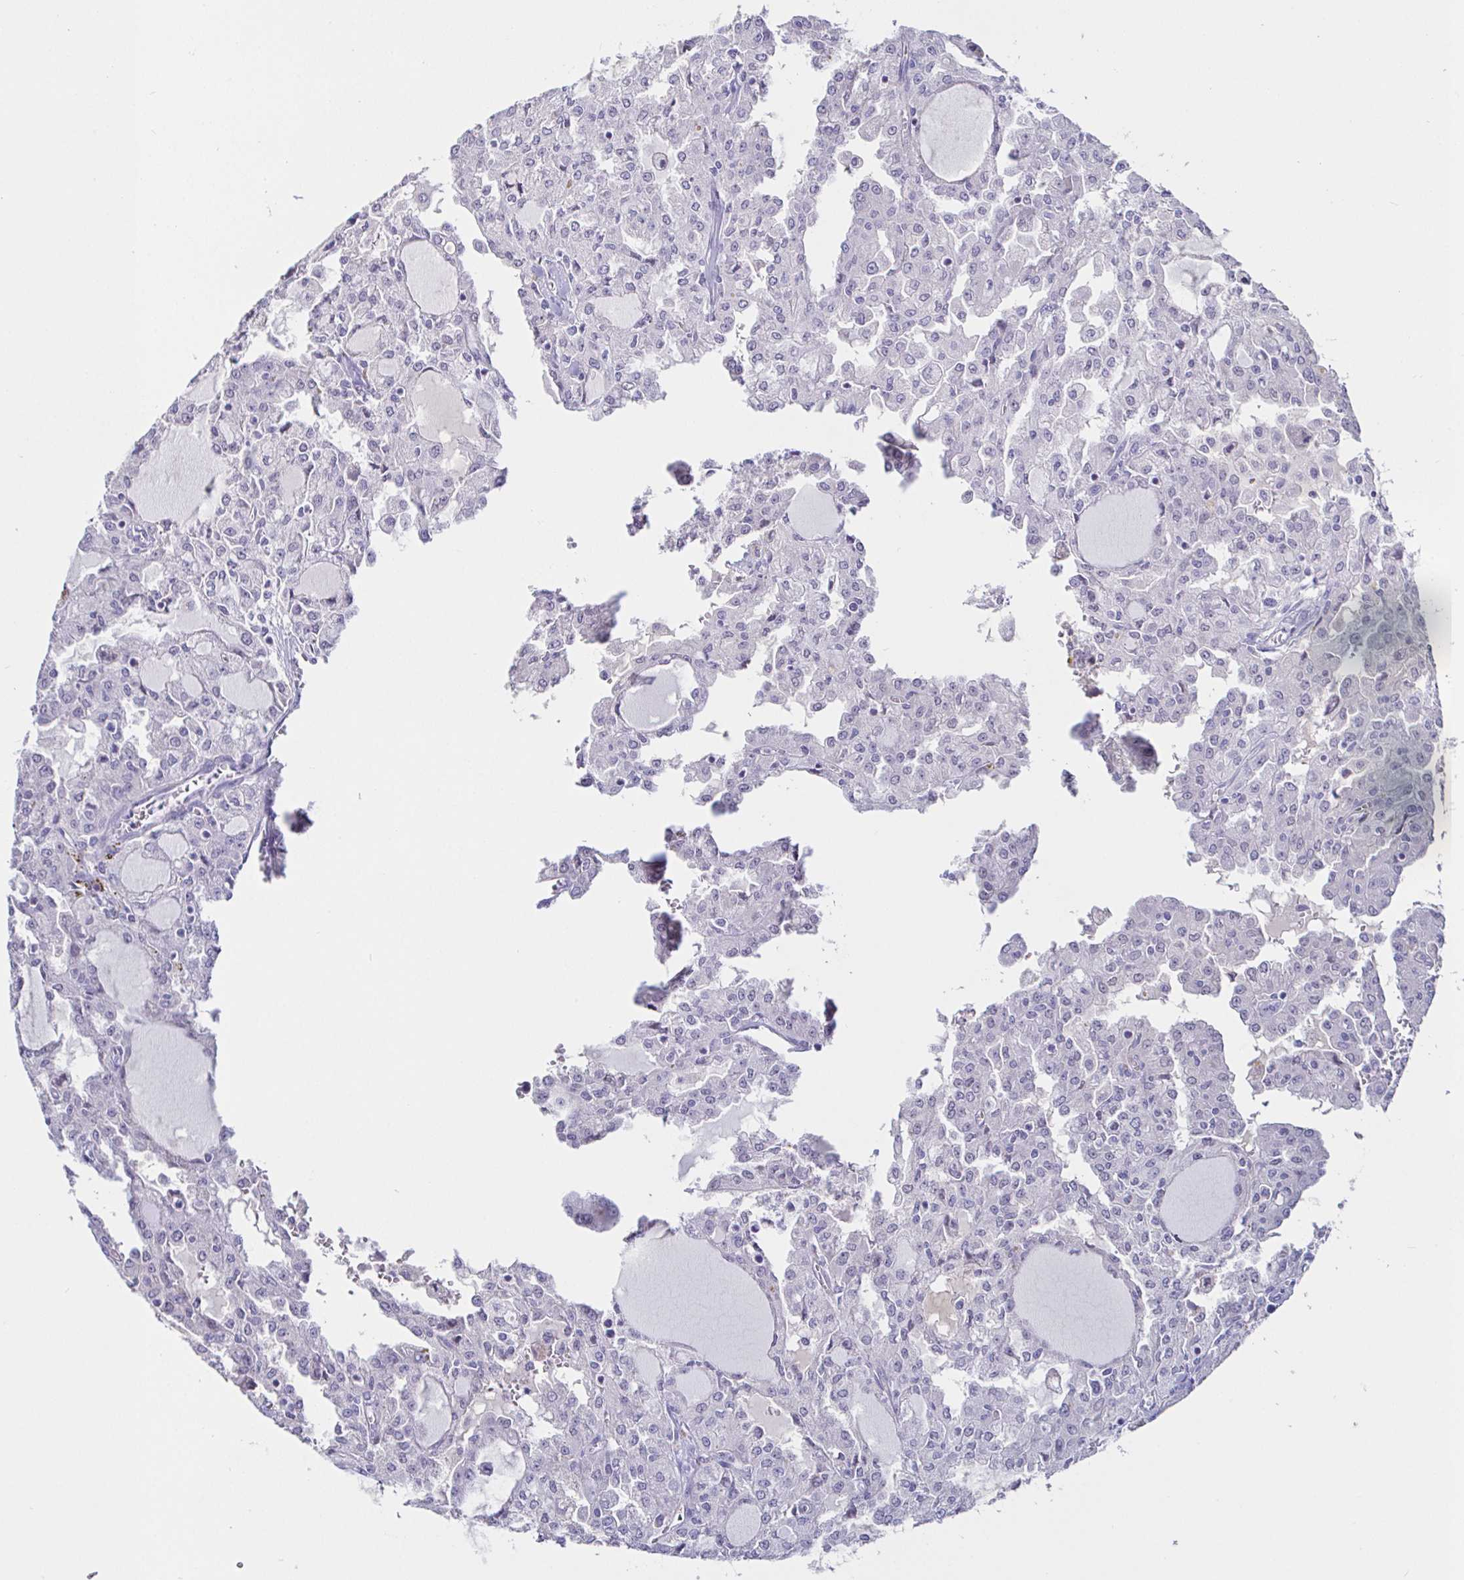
{"staining": {"intensity": "negative", "quantity": "none", "location": "none"}, "tissue": "head and neck cancer", "cell_type": "Tumor cells", "image_type": "cancer", "snomed": [{"axis": "morphology", "description": "Adenocarcinoma, NOS"}, {"axis": "topography", "description": "Head-Neck"}], "caption": "Immunohistochemical staining of human adenocarcinoma (head and neck) shows no significant staining in tumor cells. The staining was performed using DAB to visualize the protein expression in brown, while the nuclei were stained in blue with hematoxylin (Magnification: 20x).", "gene": "SAA4", "patient": {"sex": "male", "age": 64}}